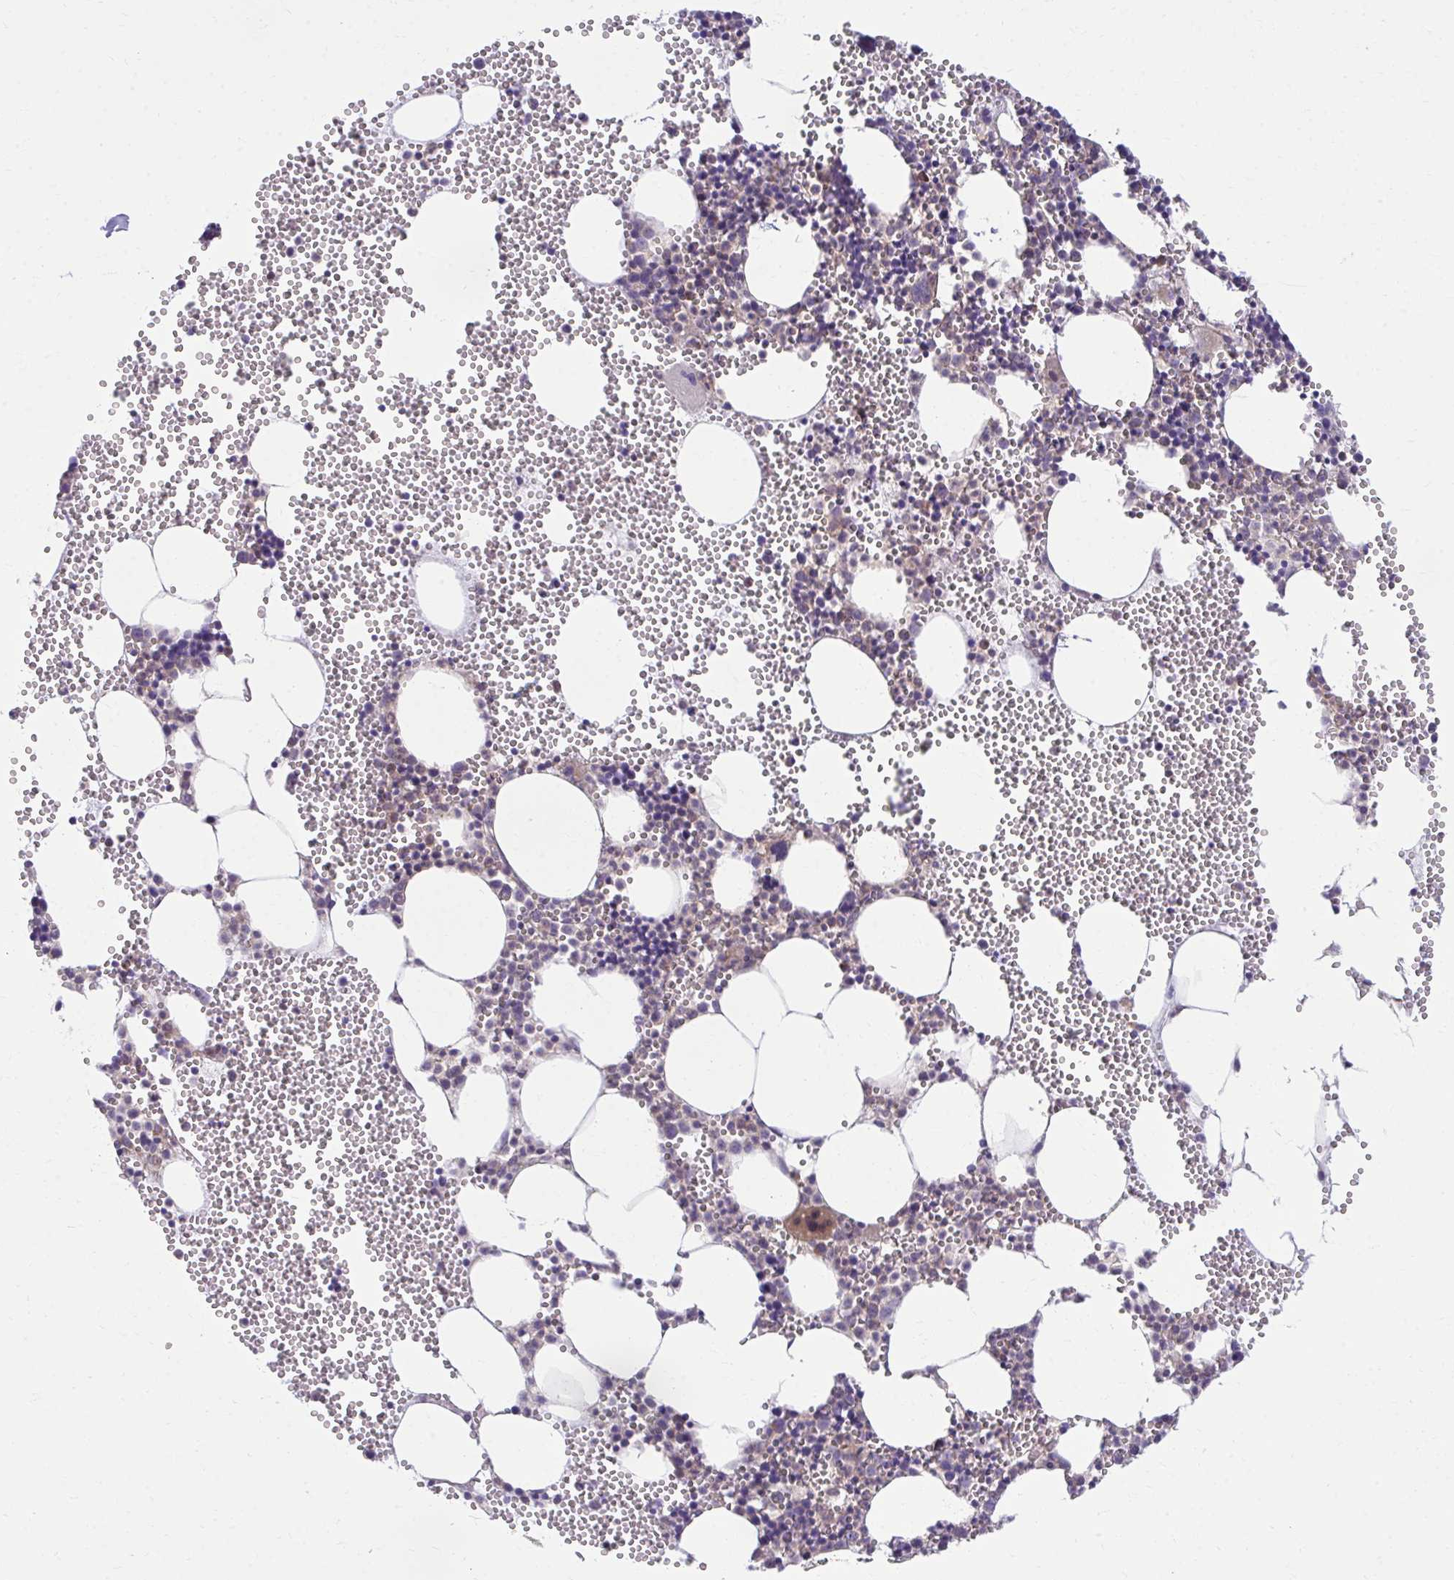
{"staining": {"intensity": "weak", "quantity": "<25%", "location": "cytoplasmic/membranous"}, "tissue": "bone marrow", "cell_type": "Hematopoietic cells", "image_type": "normal", "snomed": [{"axis": "morphology", "description": "Normal tissue, NOS"}, {"axis": "topography", "description": "Bone marrow"}], "caption": "Benign bone marrow was stained to show a protein in brown. There is no significant expression in hematopoietic cells. (Stains: DAB (3,3'-diaminobenzidine) immunohistochemistry (IHC) with hematoxylin counter stain, Microscopy: brightfield microscopy at high magnification).", "gene": "C16orf54", "patient": {"sex": "female", "age": 80}}